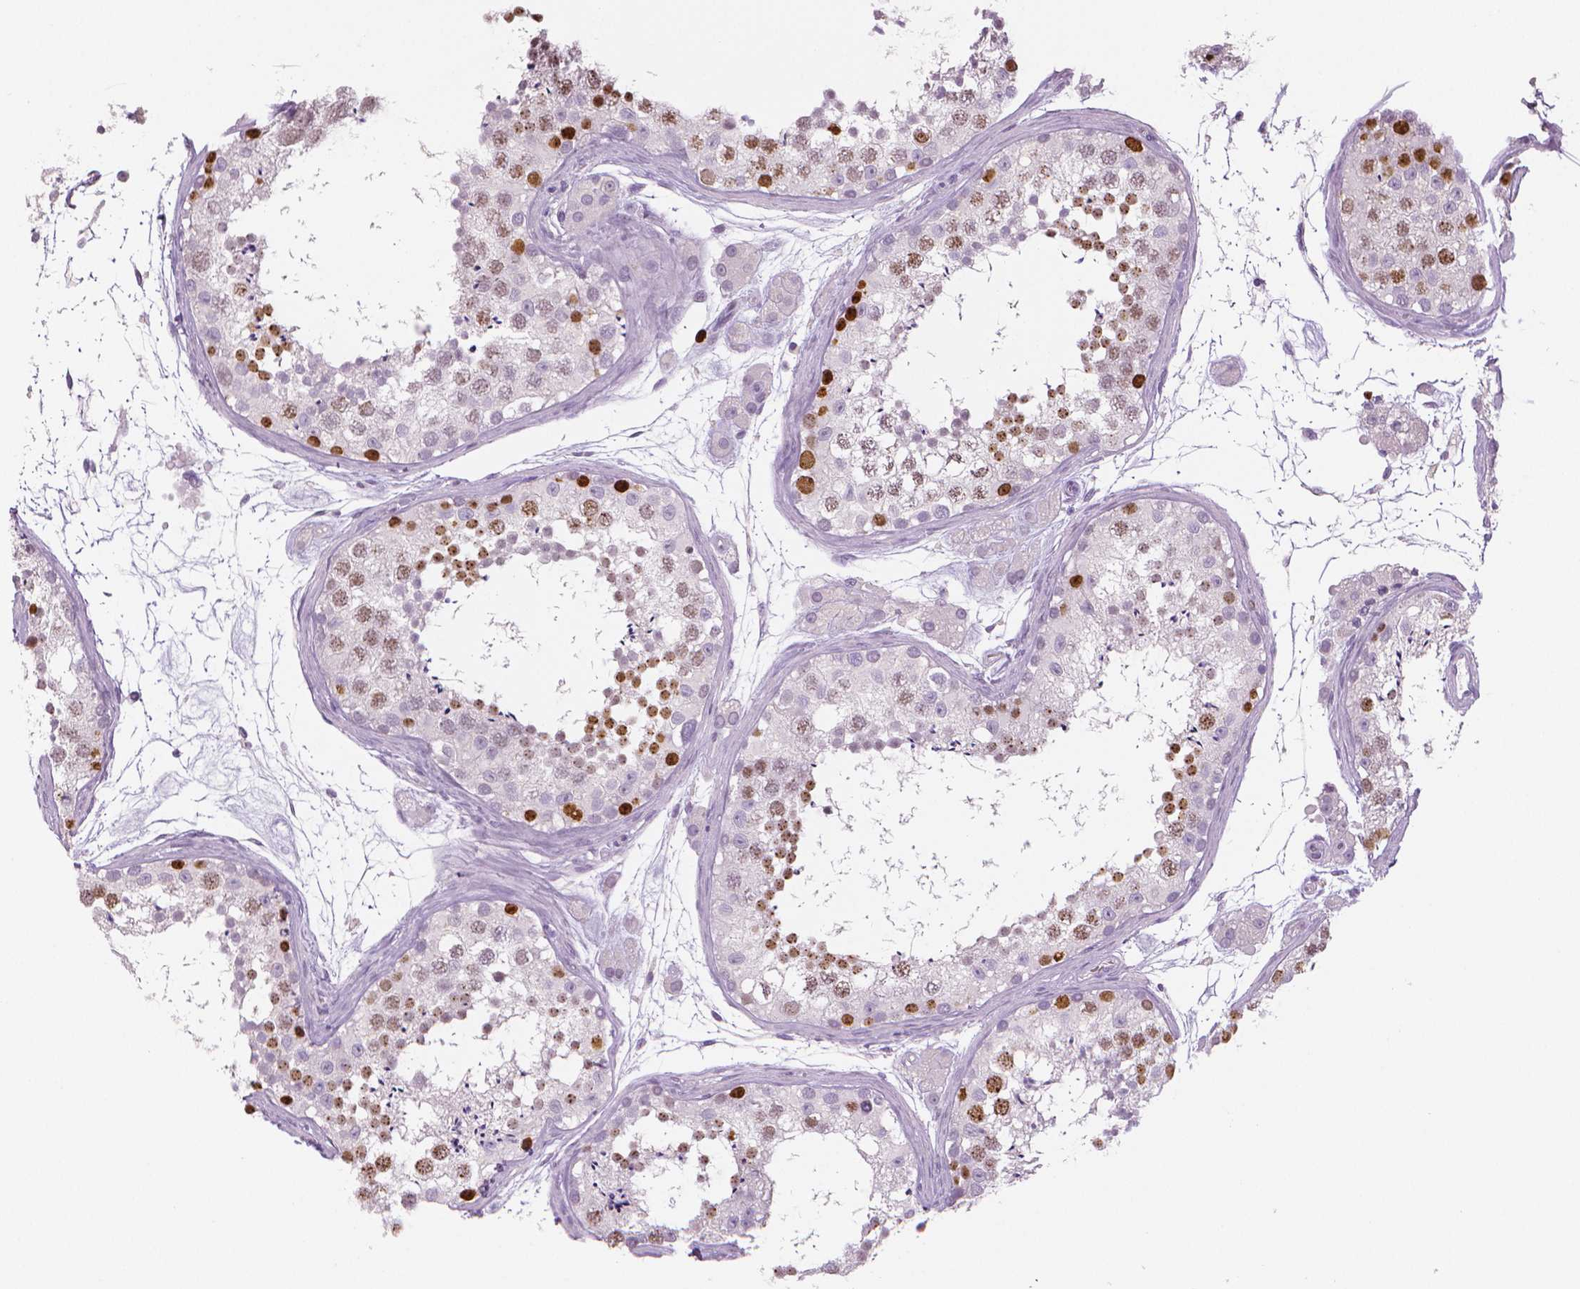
{"staining": {"intensity": "strong", "quantity": "<25%", "location": "nuclear"}, "tissue": "testis", "cell_type": "Cells in seminiferous ducts", "image_type": "normal", "snomed": [{"axis": "morphology", "description": "Normal tissue, NOS"}, {"axis": "topography", "description": "Testis"}], "caption": "Protein expression analysis of normal testis displays strong nuclear staining in approximately <25% of cells in seminiferous ducts. The staining was performed using DAB to visualize the protein expression in brown, while the nuclei were stained in blue with hematoxylin (Magnification: 20x).", "gene": "MKI67", "patient": {"sex": "male", "age": 41}}